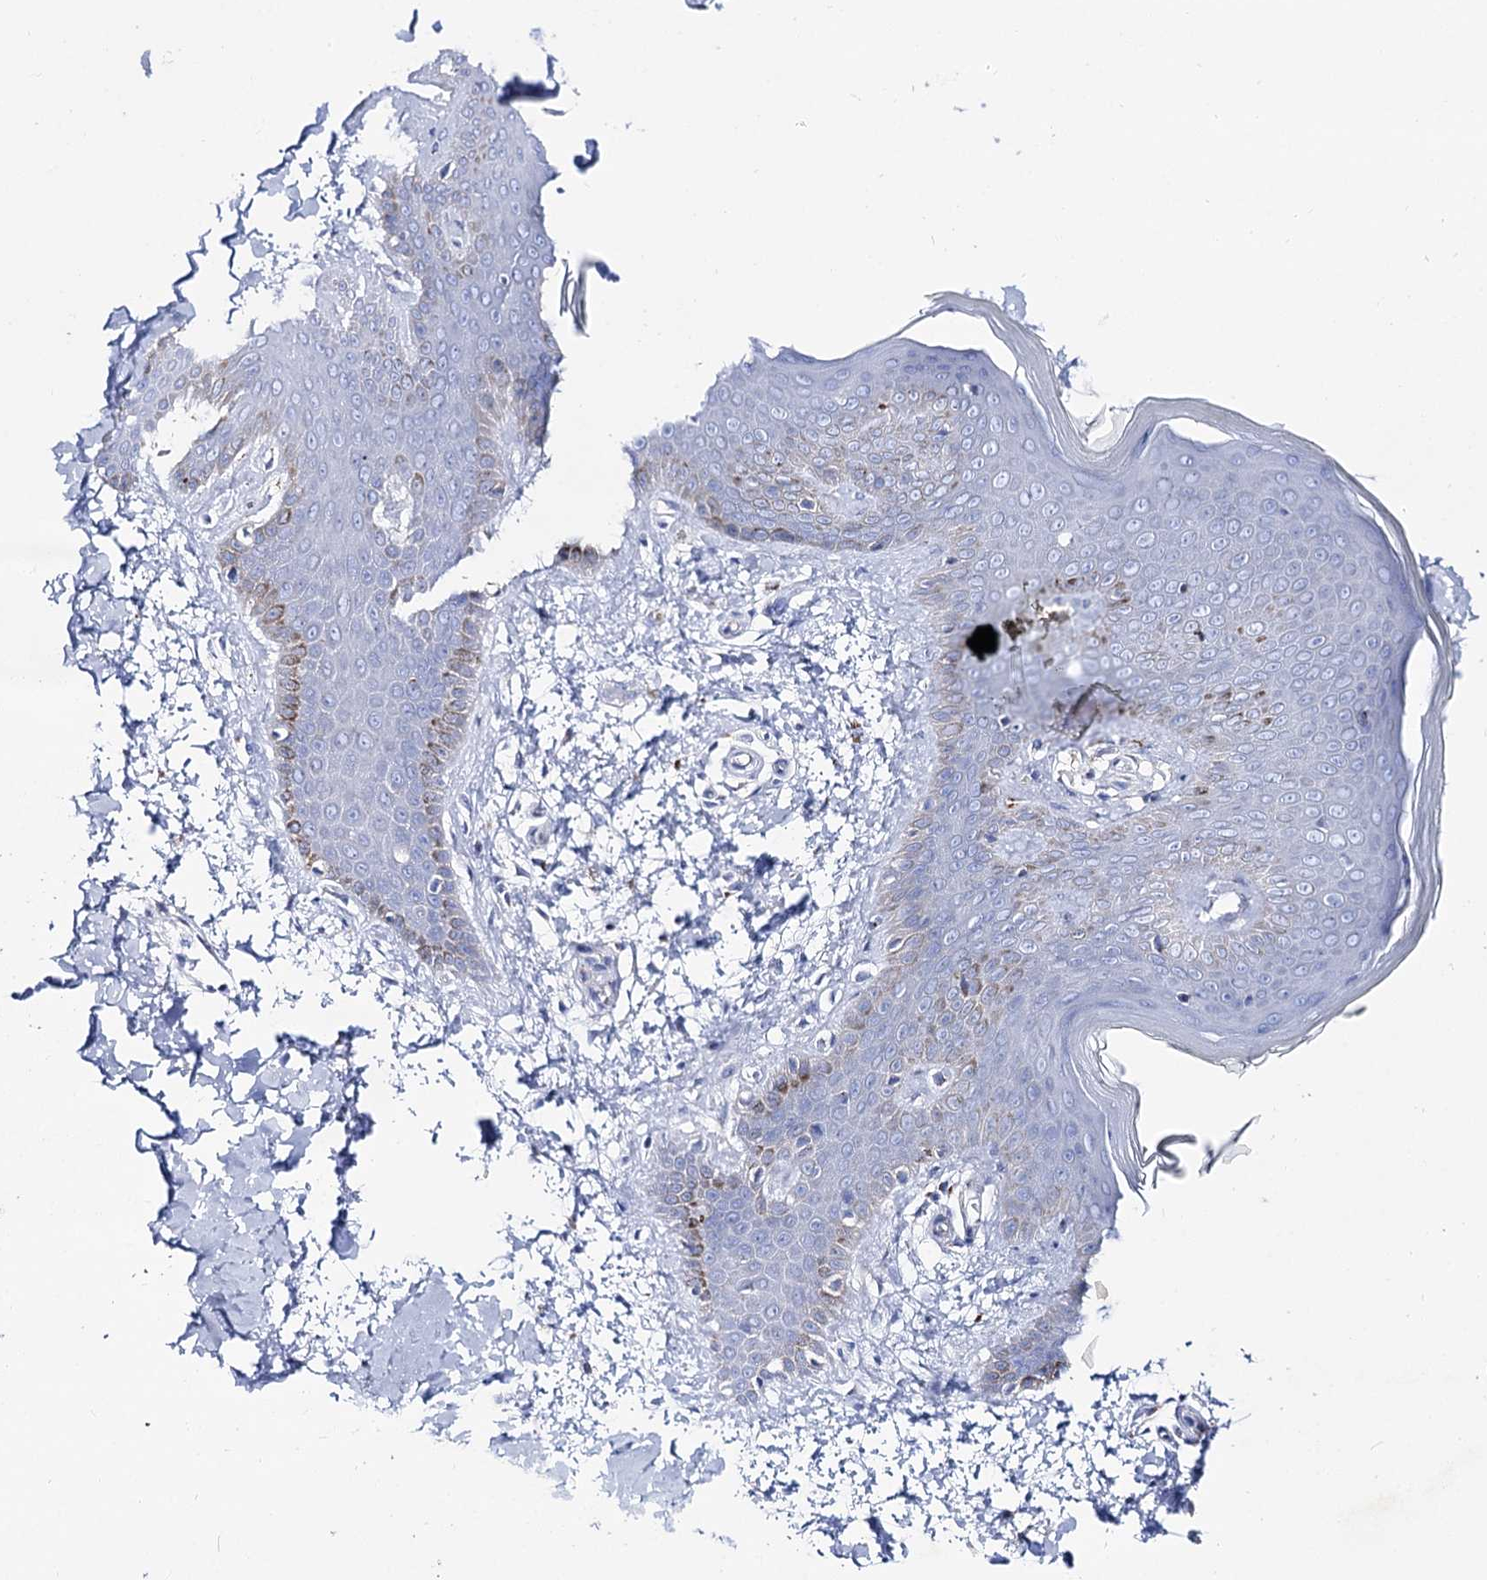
{"staining": {"intensity": "negative", "quantity": "none", "location": "none"}, "tissue": "skin", "cell_type": "Fibroblasts", "image_type": "normal", "snomed": [{"axis": "morphology", "description": "Normal tissue, NOS"}, {"axis": "topography", "description": "Skin"}], "caption": "There is no significant positivity in fibroblasts of skin. Brightfield microscopy of immunohistochemistry (IHC) stained with DAB (3,3'-diaminobenzidine) (brown) and hematoxylin (blue), captured at high magnification.", "gene": "SLC3A1", "patient": {"sex": "male", "age": 36}}